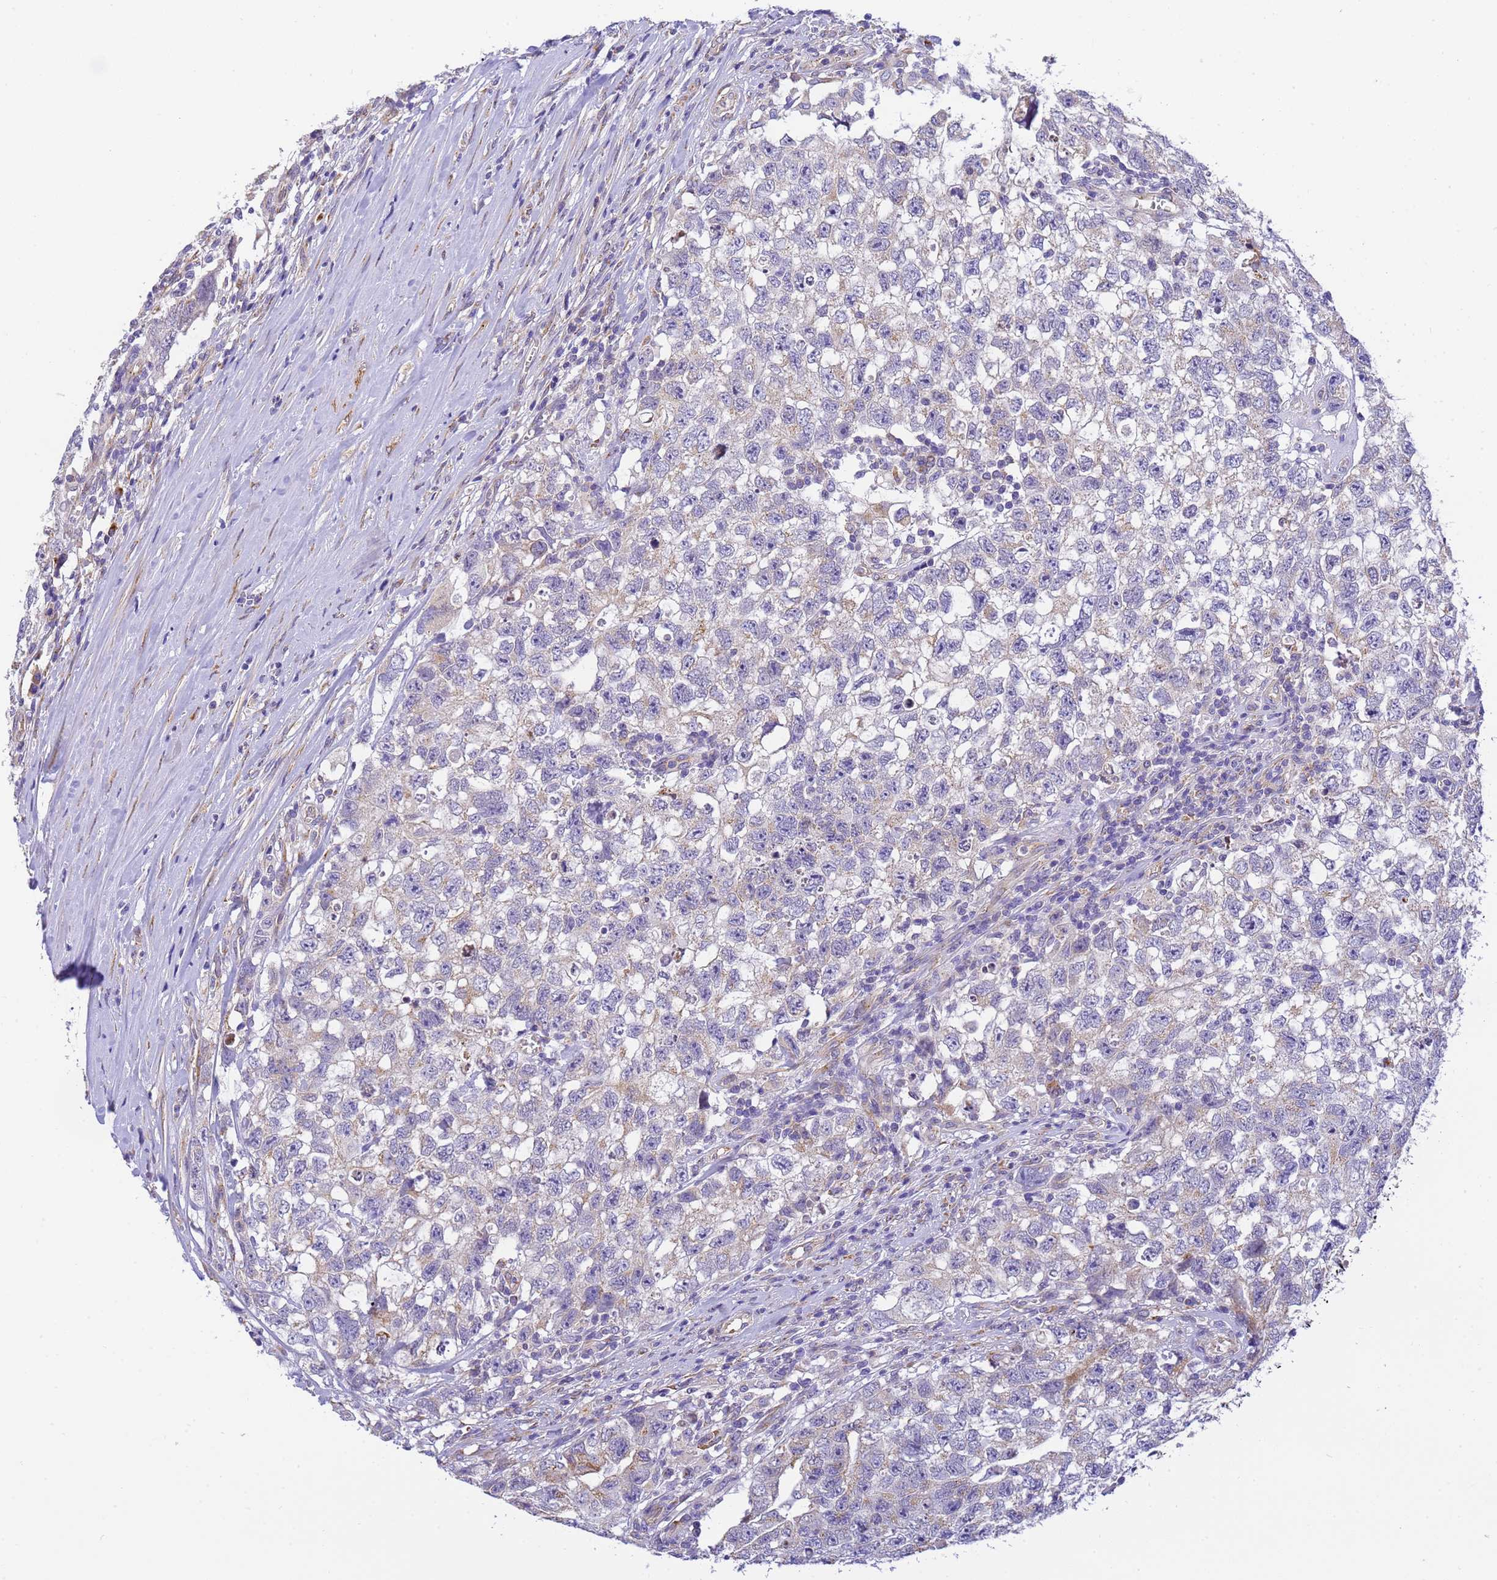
{"staining": {"intensity": "weak", "quantity": "<25%", "location": "cytoplasmic/membranous"}, "tissue": "testis cancer", "cell_type": "Tumor cells", "image_type": "cancer", "snomed": [{"axis": "morphology", "description": "Seminoma, NOS"}, {"axis": "morphology", "description": "Carcinoma, Embryonal, NOS"}, {"axis": "topography", "description": "Testis"}], "caption": "This is an immunohistochemistry image of human testis cancer. There is no expression in tumor cells.", "gene": "RHBDD3", "patient": {"sex": "male", "age": 29}}